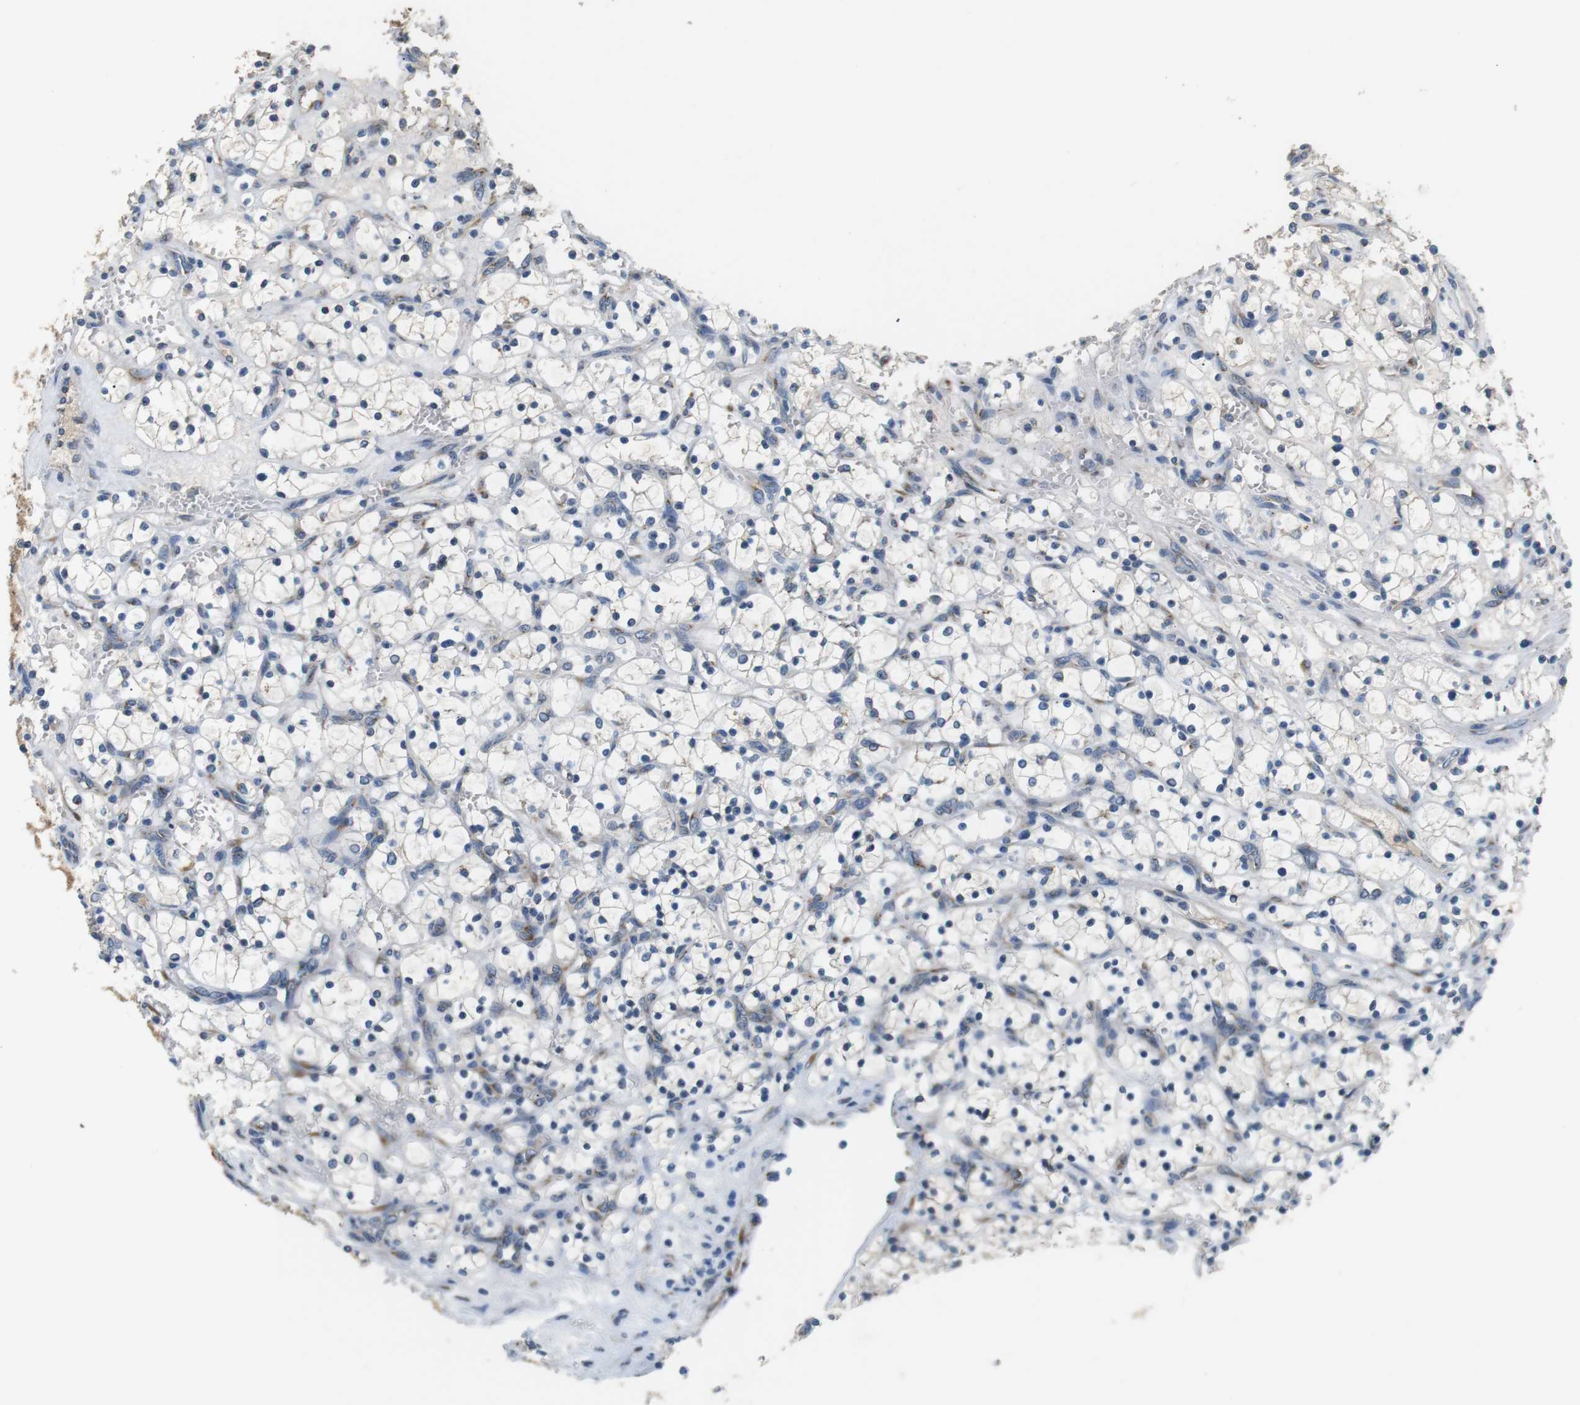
{"staining": {"intensity": "negative", "quantity": "none", "location": "none"}, "tissue": "renal cancer", "cell_type": "Tumor cells", "image_type": "cancer", "snomed": [{"axis": "morphology", "description": "Adenocarcinoma, NOS"}, {"axis": "topography", "description": "Kidney"}], "caption": "The IHC photomicrograph has no significant staining in tumor cells of renal adenocarcinoma tissue.", "gene": "UNC5CL", "patient": {"sex": "female", "age": 69}}